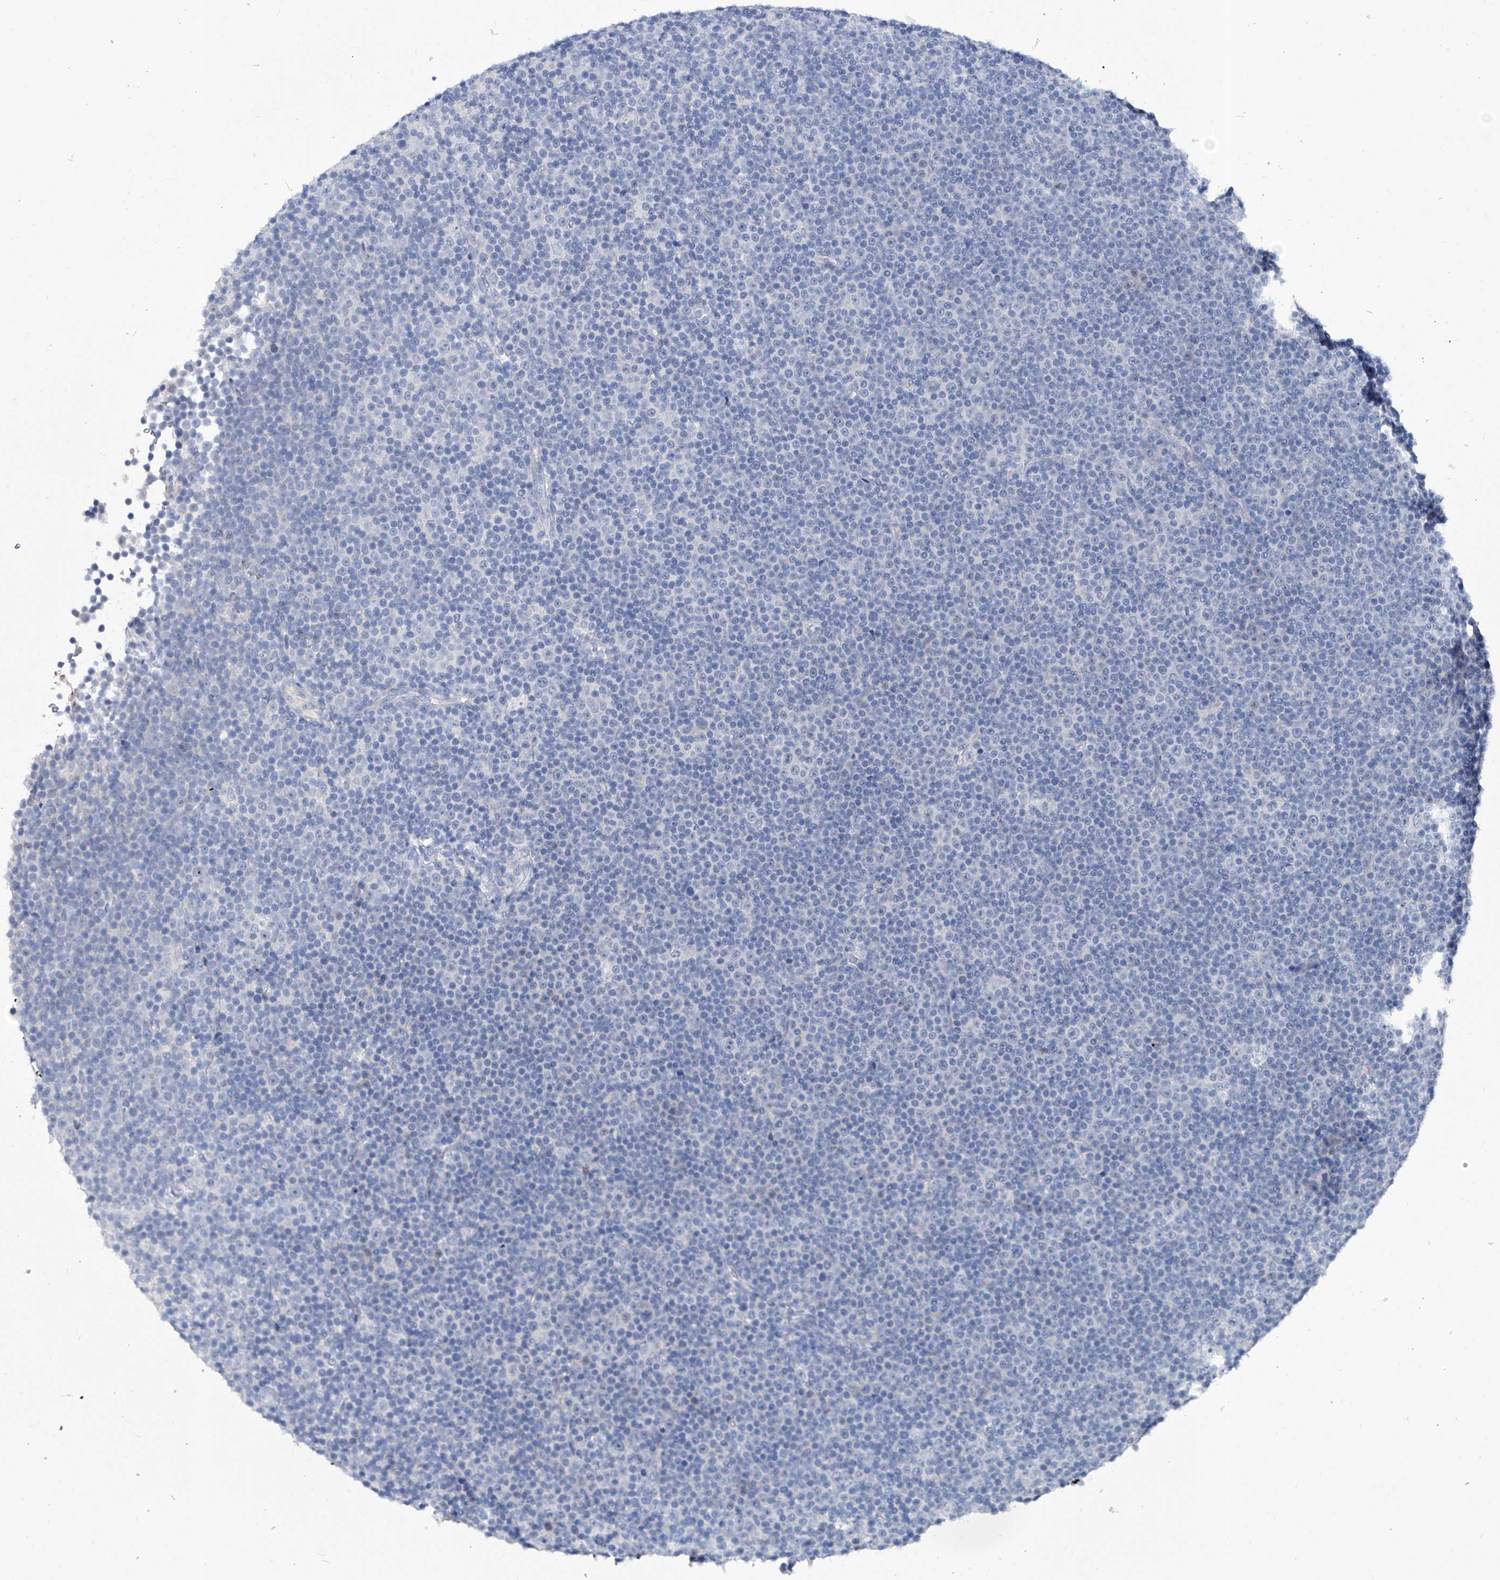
{"staining": {"intensity": "negative", "quantity": "none", "location": "none"}, "tissue": "lymphoma", "cell_type": "Tumor cells", "image_type": "cancer", "snomed": [{"axis": "morphology", "description": "Malignant lymphoma, non-Hodgkin's type, Low grade"}, {"axis": "topography", "description": "Lymph node"}], "caption": "DAB immunohistochemical staining of human lymphoma displays no significant expression in tumor cells.", "gene": "KLHL17", "patient": {"sex": "female", "age": 67}}